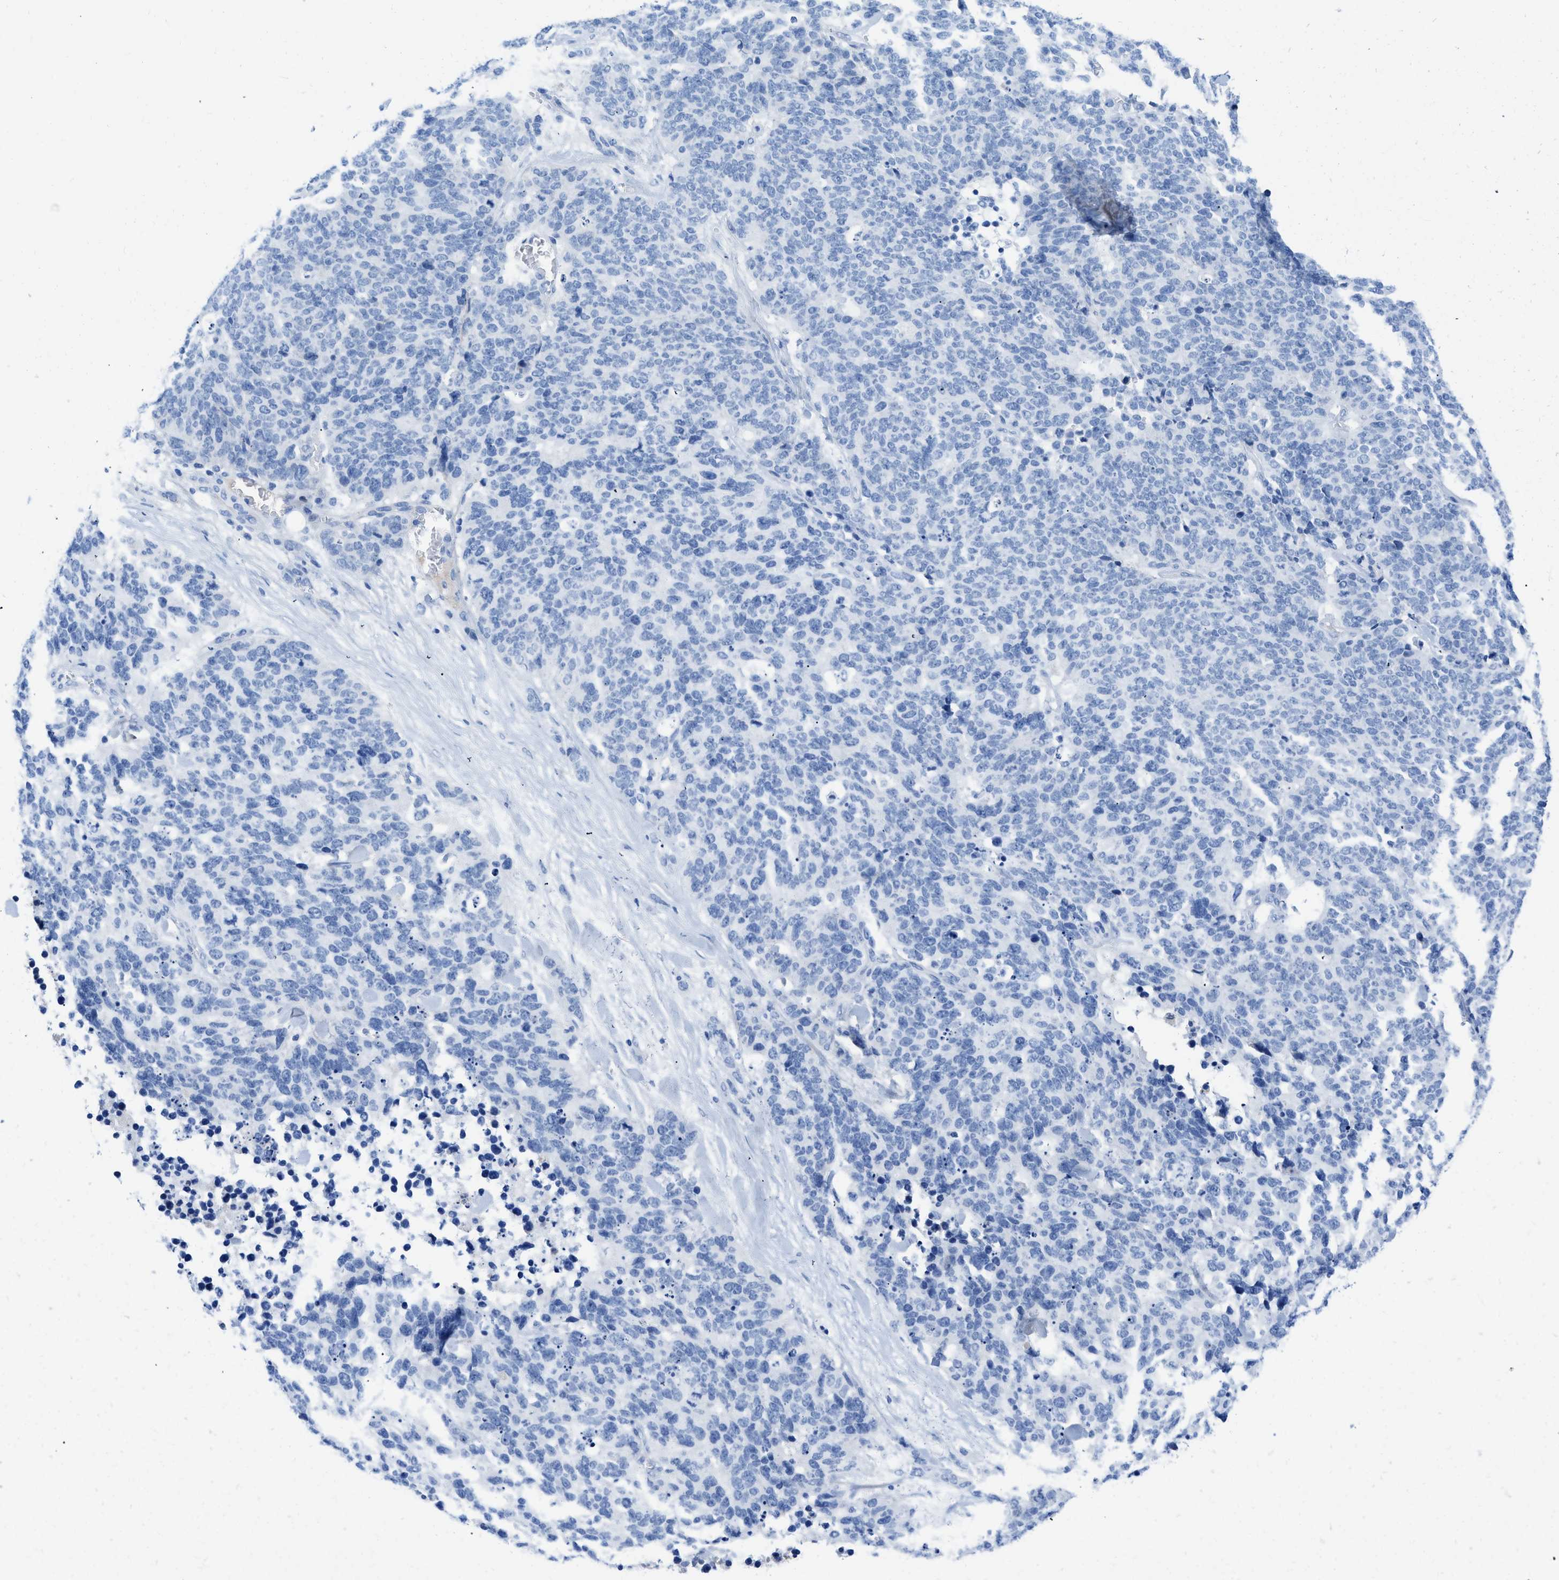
{"staining": {"intensity": "negative", "quantity": "none", "location": "none"}, "tissue": "lung cancer", "cell_type": "Tumor cells", "image_type": "cancer", "snomed": [{"axis": "morphology", "description": "Neoplasm, malignant, NOS"}, {"axis": "topography", "description": "Lung"}], "caption": "An immunohistochemistry image of lung neoplasm (malignant) is shown. There is no staining in tumor cells of lung neoplasm (malignant). The staining is performed using DAB brown chromogen with nuclei counter-stained in using hematoxylin.", "gene": "COL3A1", "patient": {"sex": "female", "age": 58}}